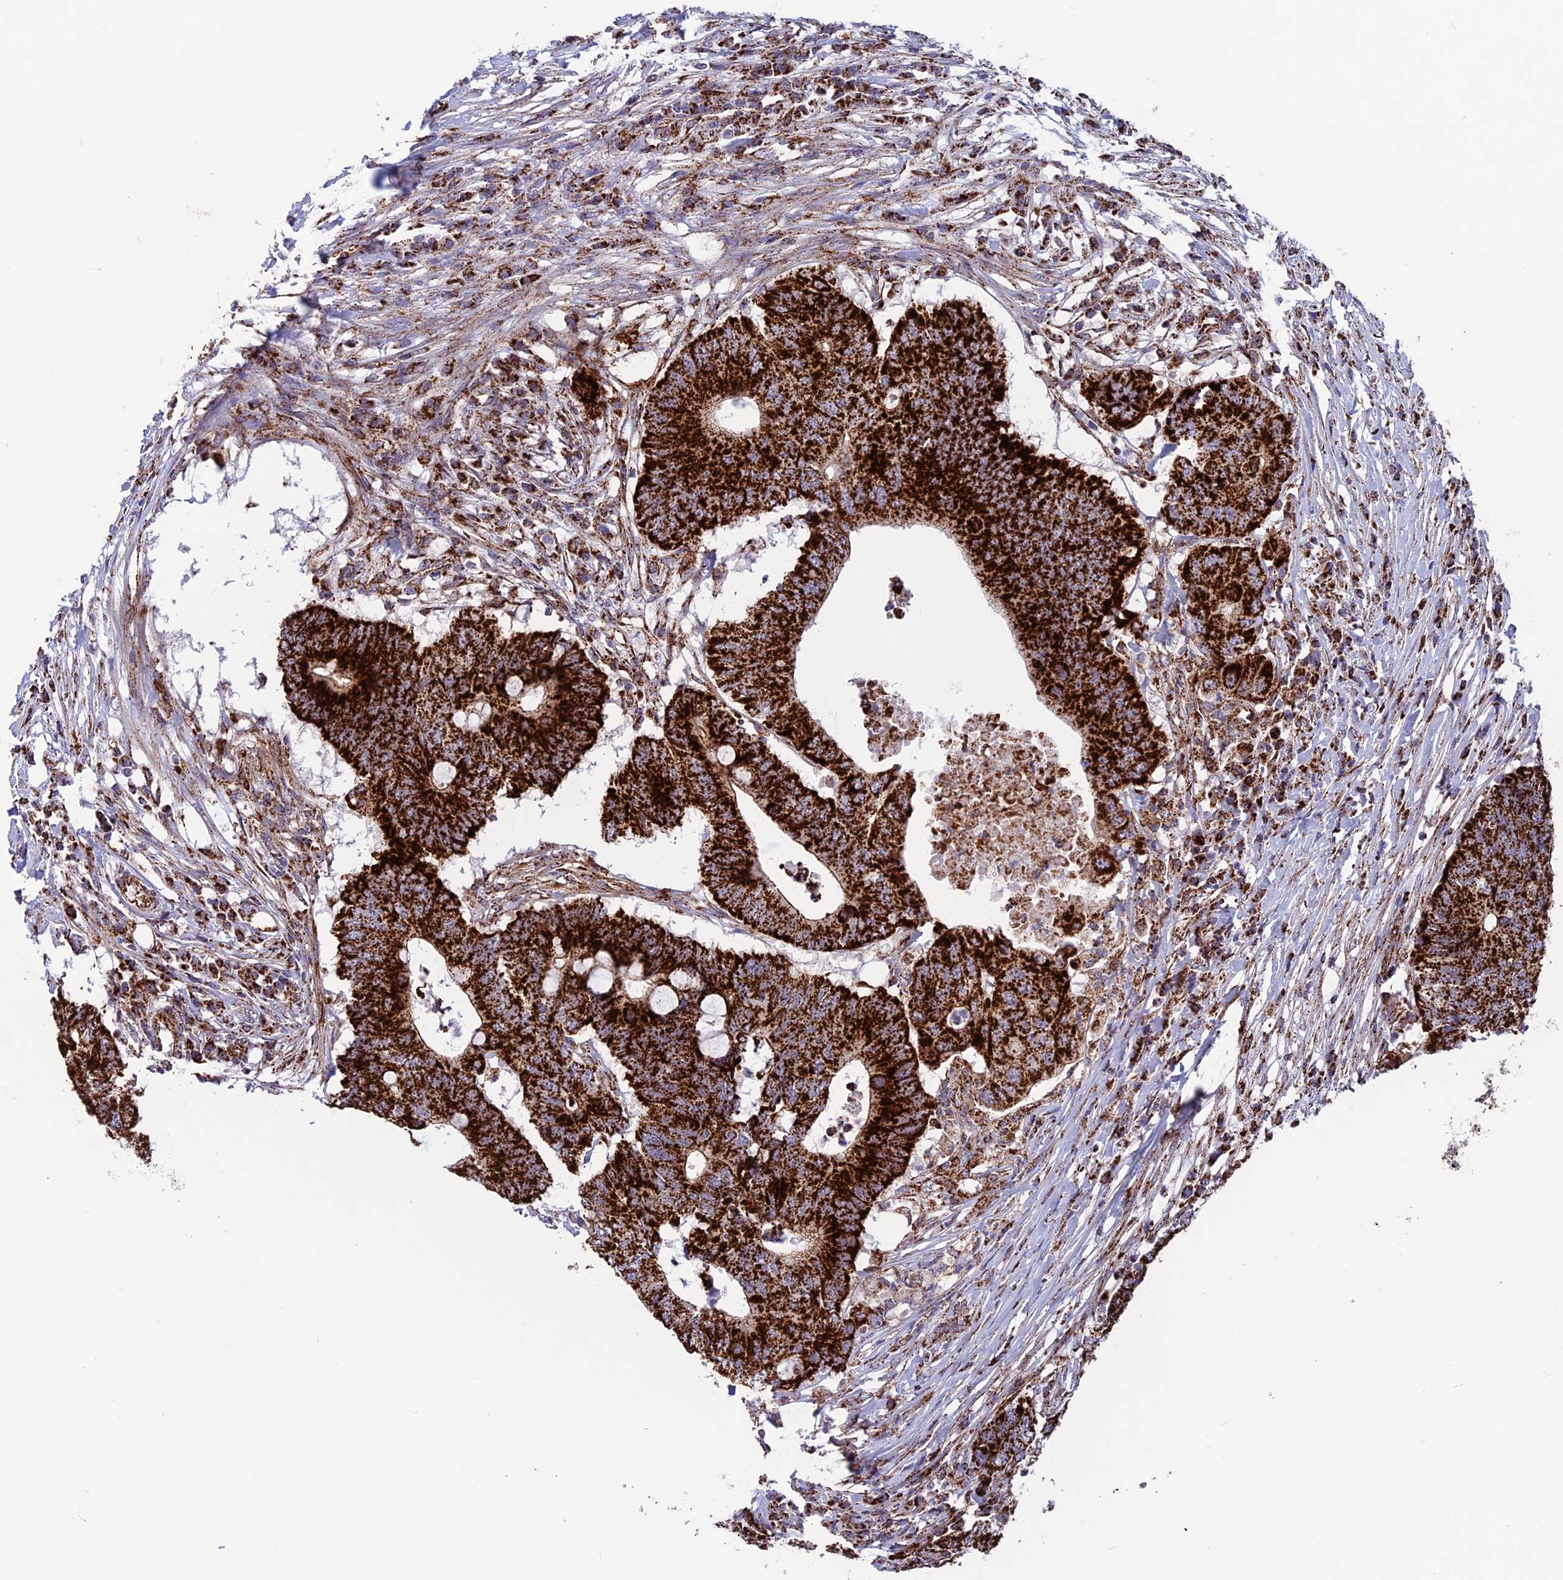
{"staining": {"intensity": "strong", "quantity": ">75%", "location": "cytoplasmic/membranous"}, "tissue": "colorectal cancer", "cell_type": "Tumor cells", "image_type": "cancer", "snomed": [{"axis": "morphology", "description": "Adenocarcinoma, NOS"}, {"axis": "topography", "description": "Colon"}], "caption": "Colorectal cancer (adenocarcinoma) tissue displays strong cytoplasmic/membranous staining in approximately >75% of tumor cells, visualized by immunohistochemistry.", "gene": "MRPS18B", "patient": {"sex": "male", "age": 71}}